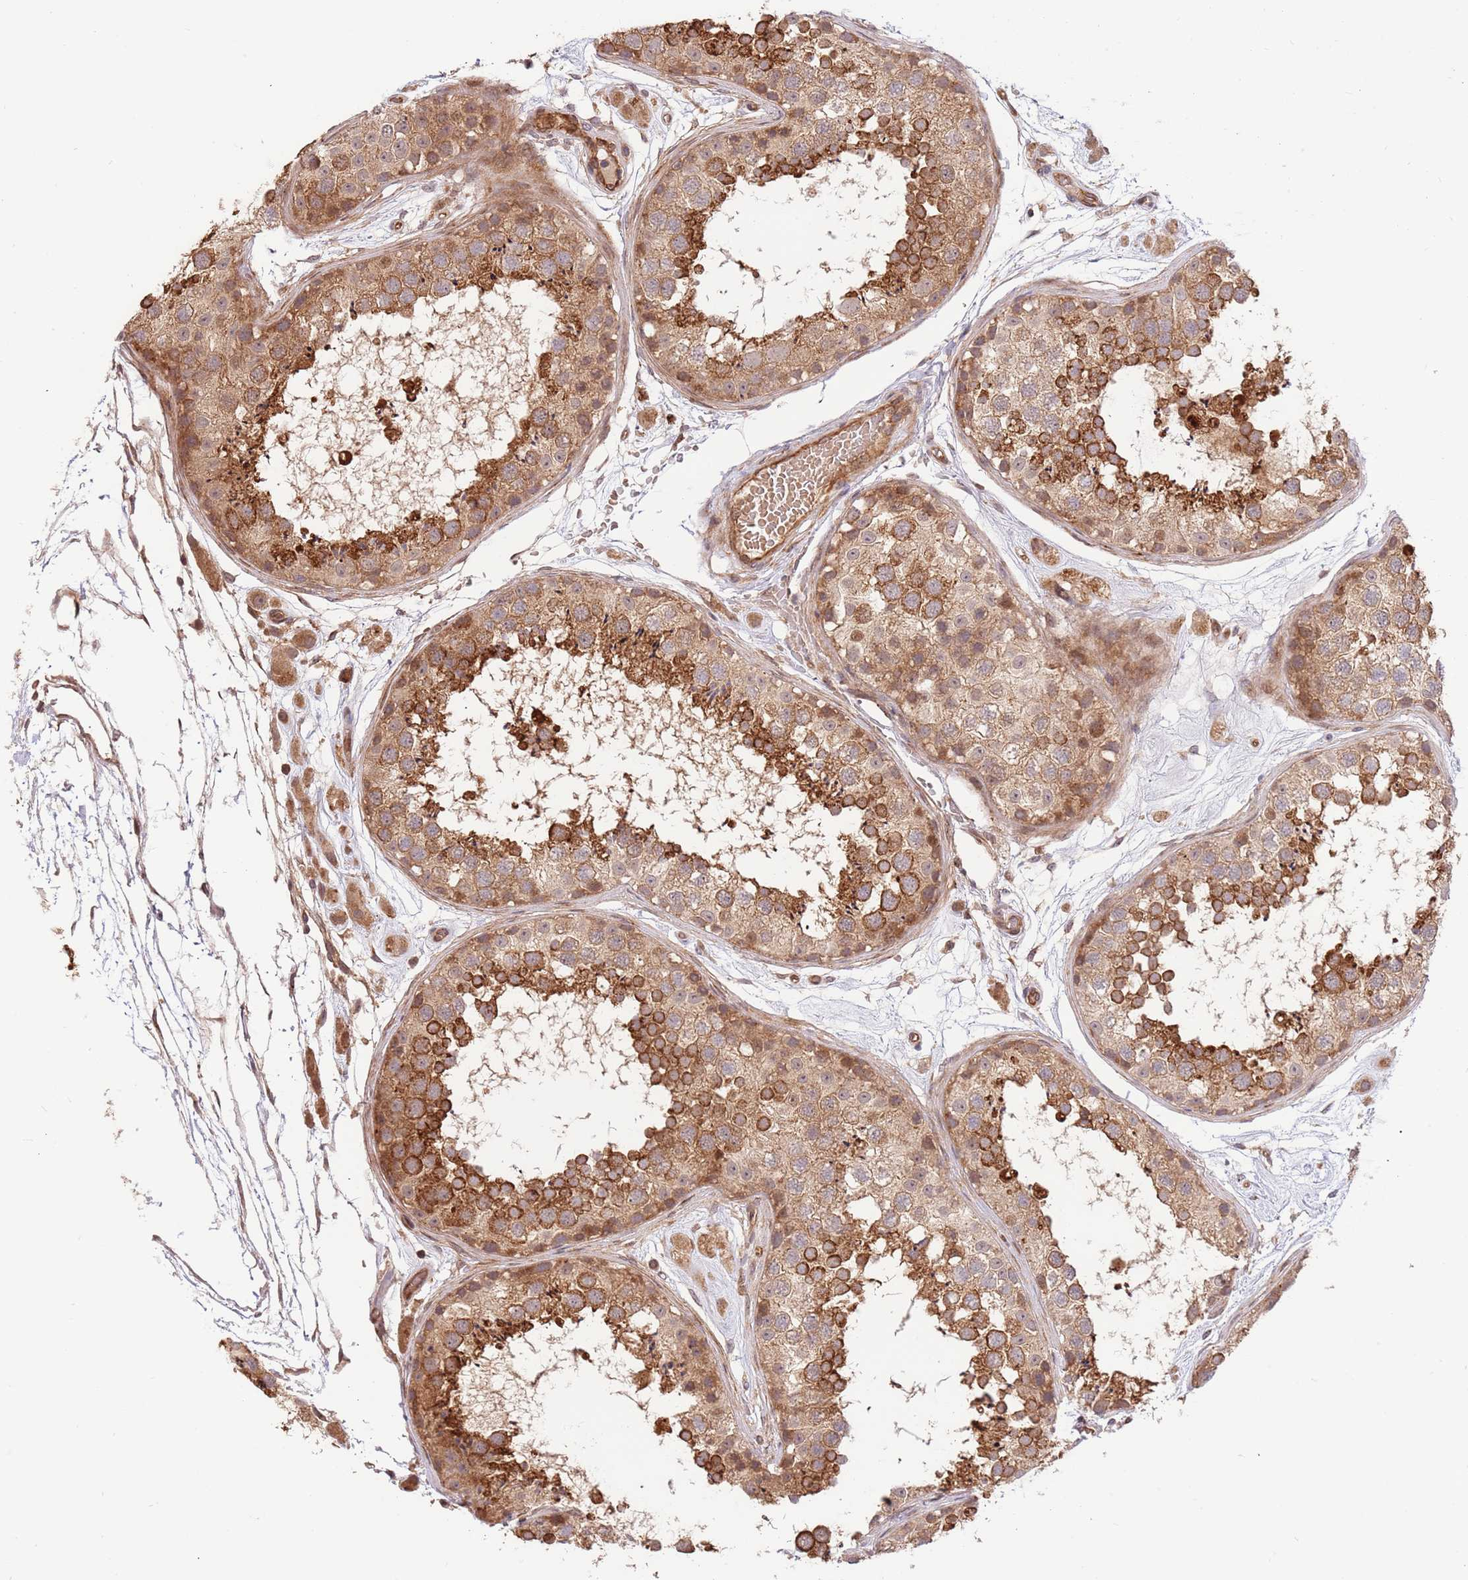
{"staining": {"intensity": "strong", "quantity": ">75%", "location": "cytoplasmic/membranous"}, "tissue": "testis", "cell_type": "Cells in seminiferous ducts", "image_type": "normal", "snomed": [{"axis": "morphology", "description": "Normal tissue, NOS"}, {"axis": "topography", "description": "Testis"}], "caption": "This is an image of immunohistochemistry (IHC) staining of unremarkable testis, which shows strong expression in the cytoplasmic/membranous of cells in seminiferous ducts.", "gene": "HAUS3", "patient": {"sex": "male", "age": 25}}